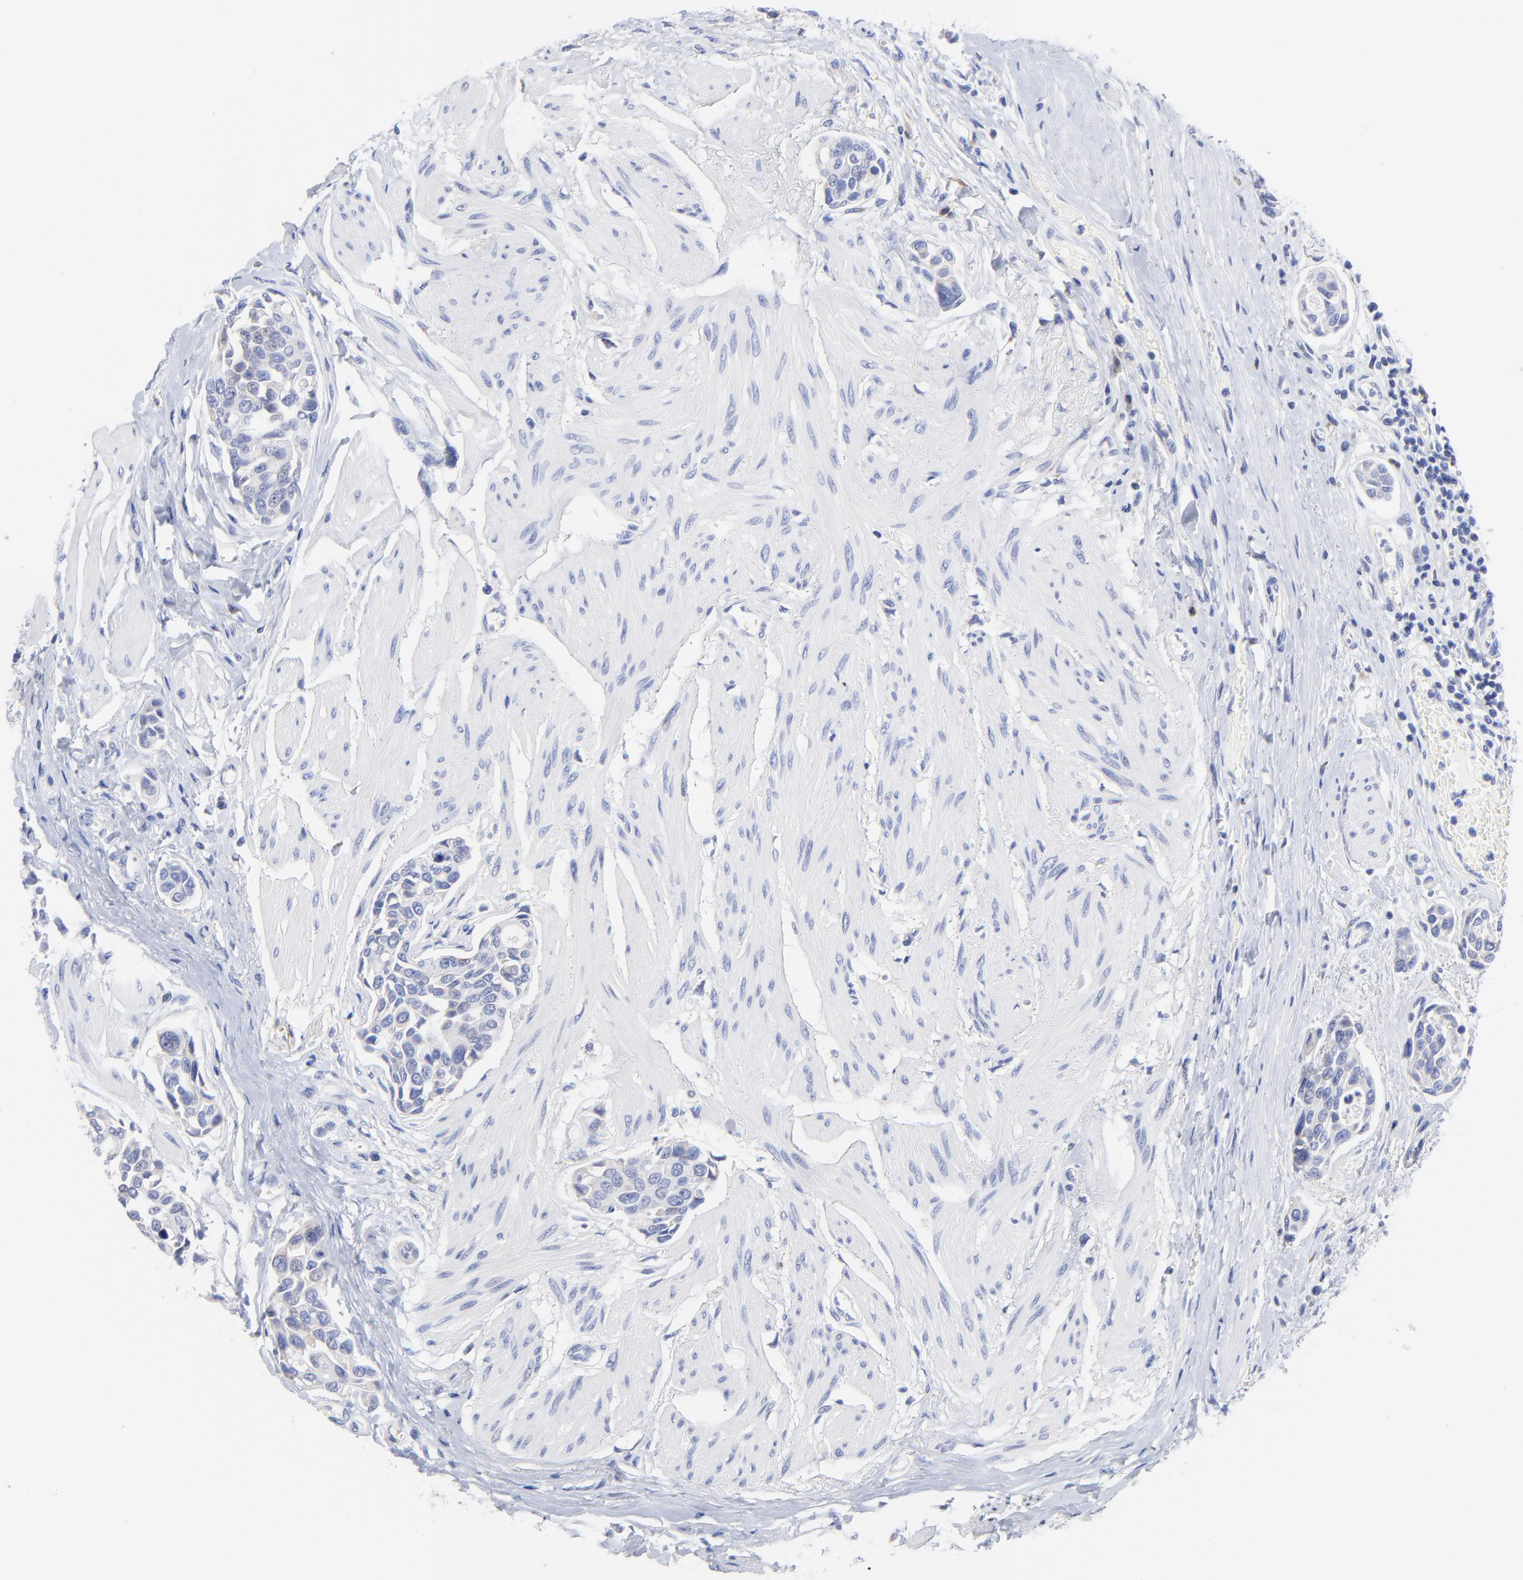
{"staining": {"intensity": "negative", "quantity": "none", "location": "none"}, "tissue": "urothelial cancer", "cell_type": "Tumor cells", "image_type": "cancer", "snomed": [{"axis": "morphology", "description": "Urothelial carcinoma, High grade"}, {"axis": "topography", "description": "Urinary bladder"}], "caption": "High-grade urothelial carcinoma was stained to show a protein in brown. There is no significant staining in tumor cells.", "gene": "LAX1", "patient": {"sex": "male", "age": 78}}